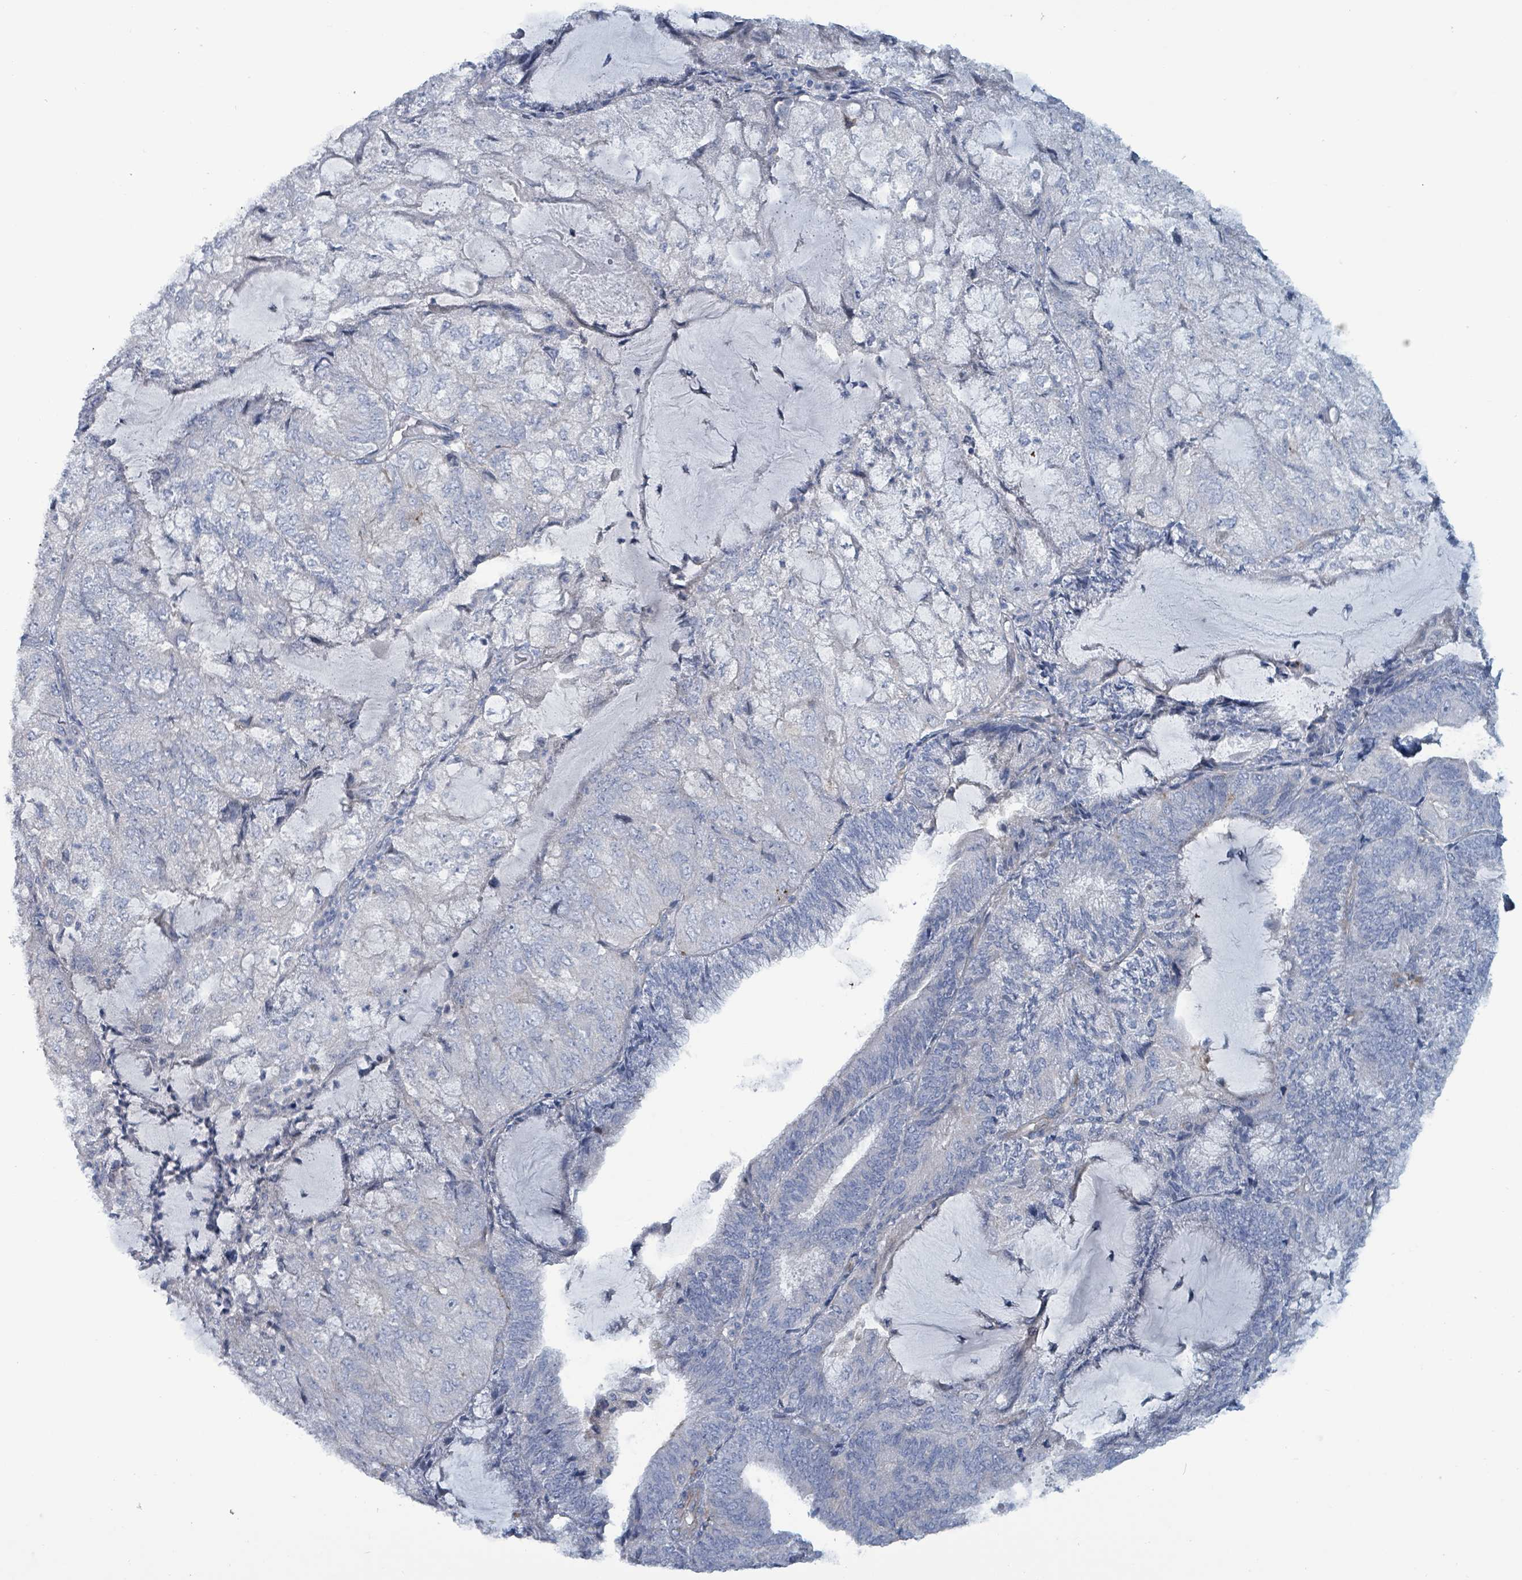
{"staining": {"intensity": "negative", "quantity": "none", "location": "none"}, "tissue": "endometrial cancer", "cell_type": "Tumor cells", "image_type": "cancer", "snomed": [{"axis": "morphology", "description": "Adenocarcinoma, NOS"}, {"axis": "topography", "description": "Endometrium"}], "caption": "Tumor cells are negative for protein expression in human endometrial cancer (adenocarcinoma). (DAB immunohistochemistry (IHC) with hematoxylin counter stain).", "gene": "TAAR5", "patient": {"sex": "female", "age": 81}}